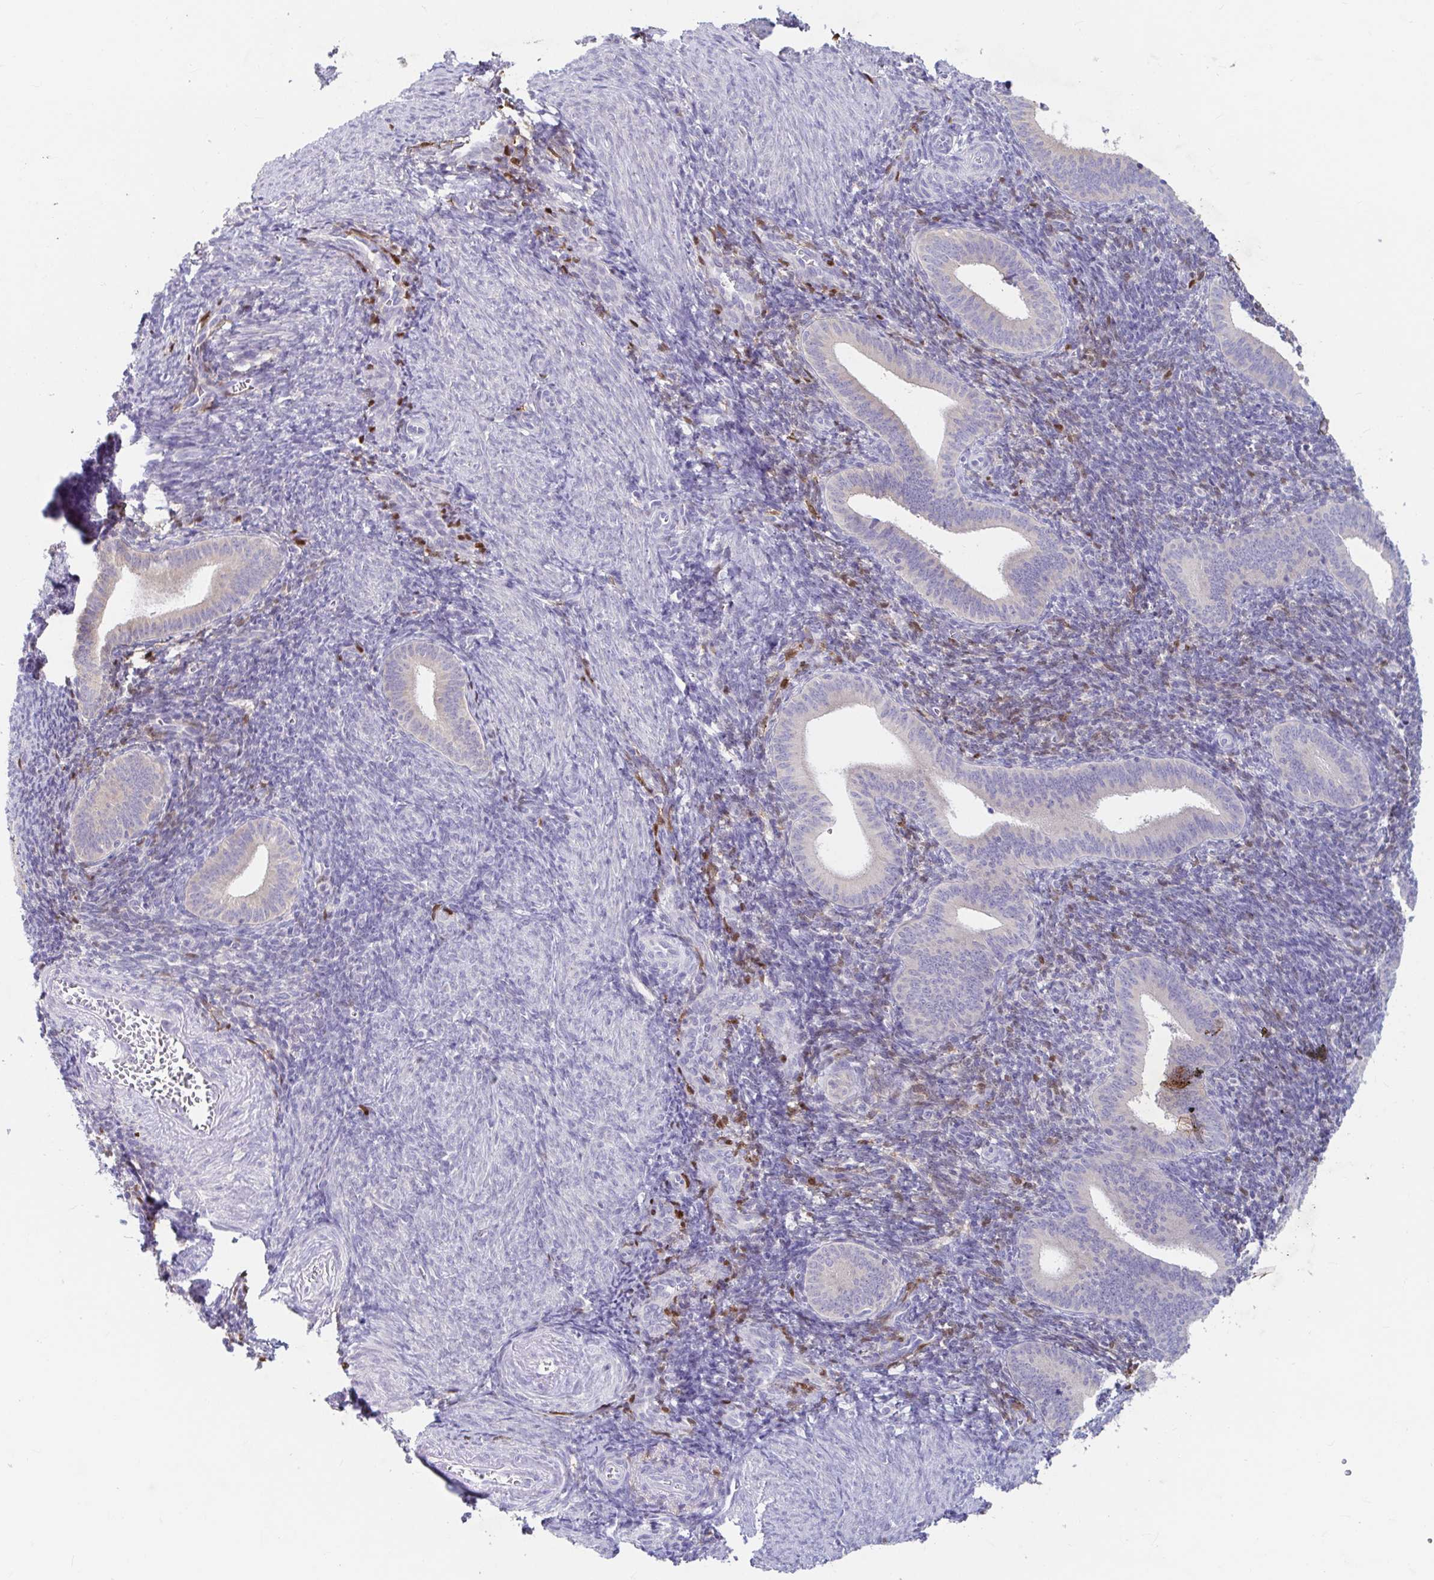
{"staining": {"intensity": "negative", "quantity": "none", "location": "none"}, "tissue": "endometrium", "cell_type": "Cells in endometrial stroma", "image_type": "normal", "snomed": [{"axis": "morphology", "description": "Normal tissue, NOS"}, {"axis": "topography", "description": "Endometrium"}], "caption": "Micrograph shows no significant protein positivity in cells in endometrial stroma of unremarkable endometrium.", "gene": "ADH1A", "patient": {"sex": "female", "age": 25}}